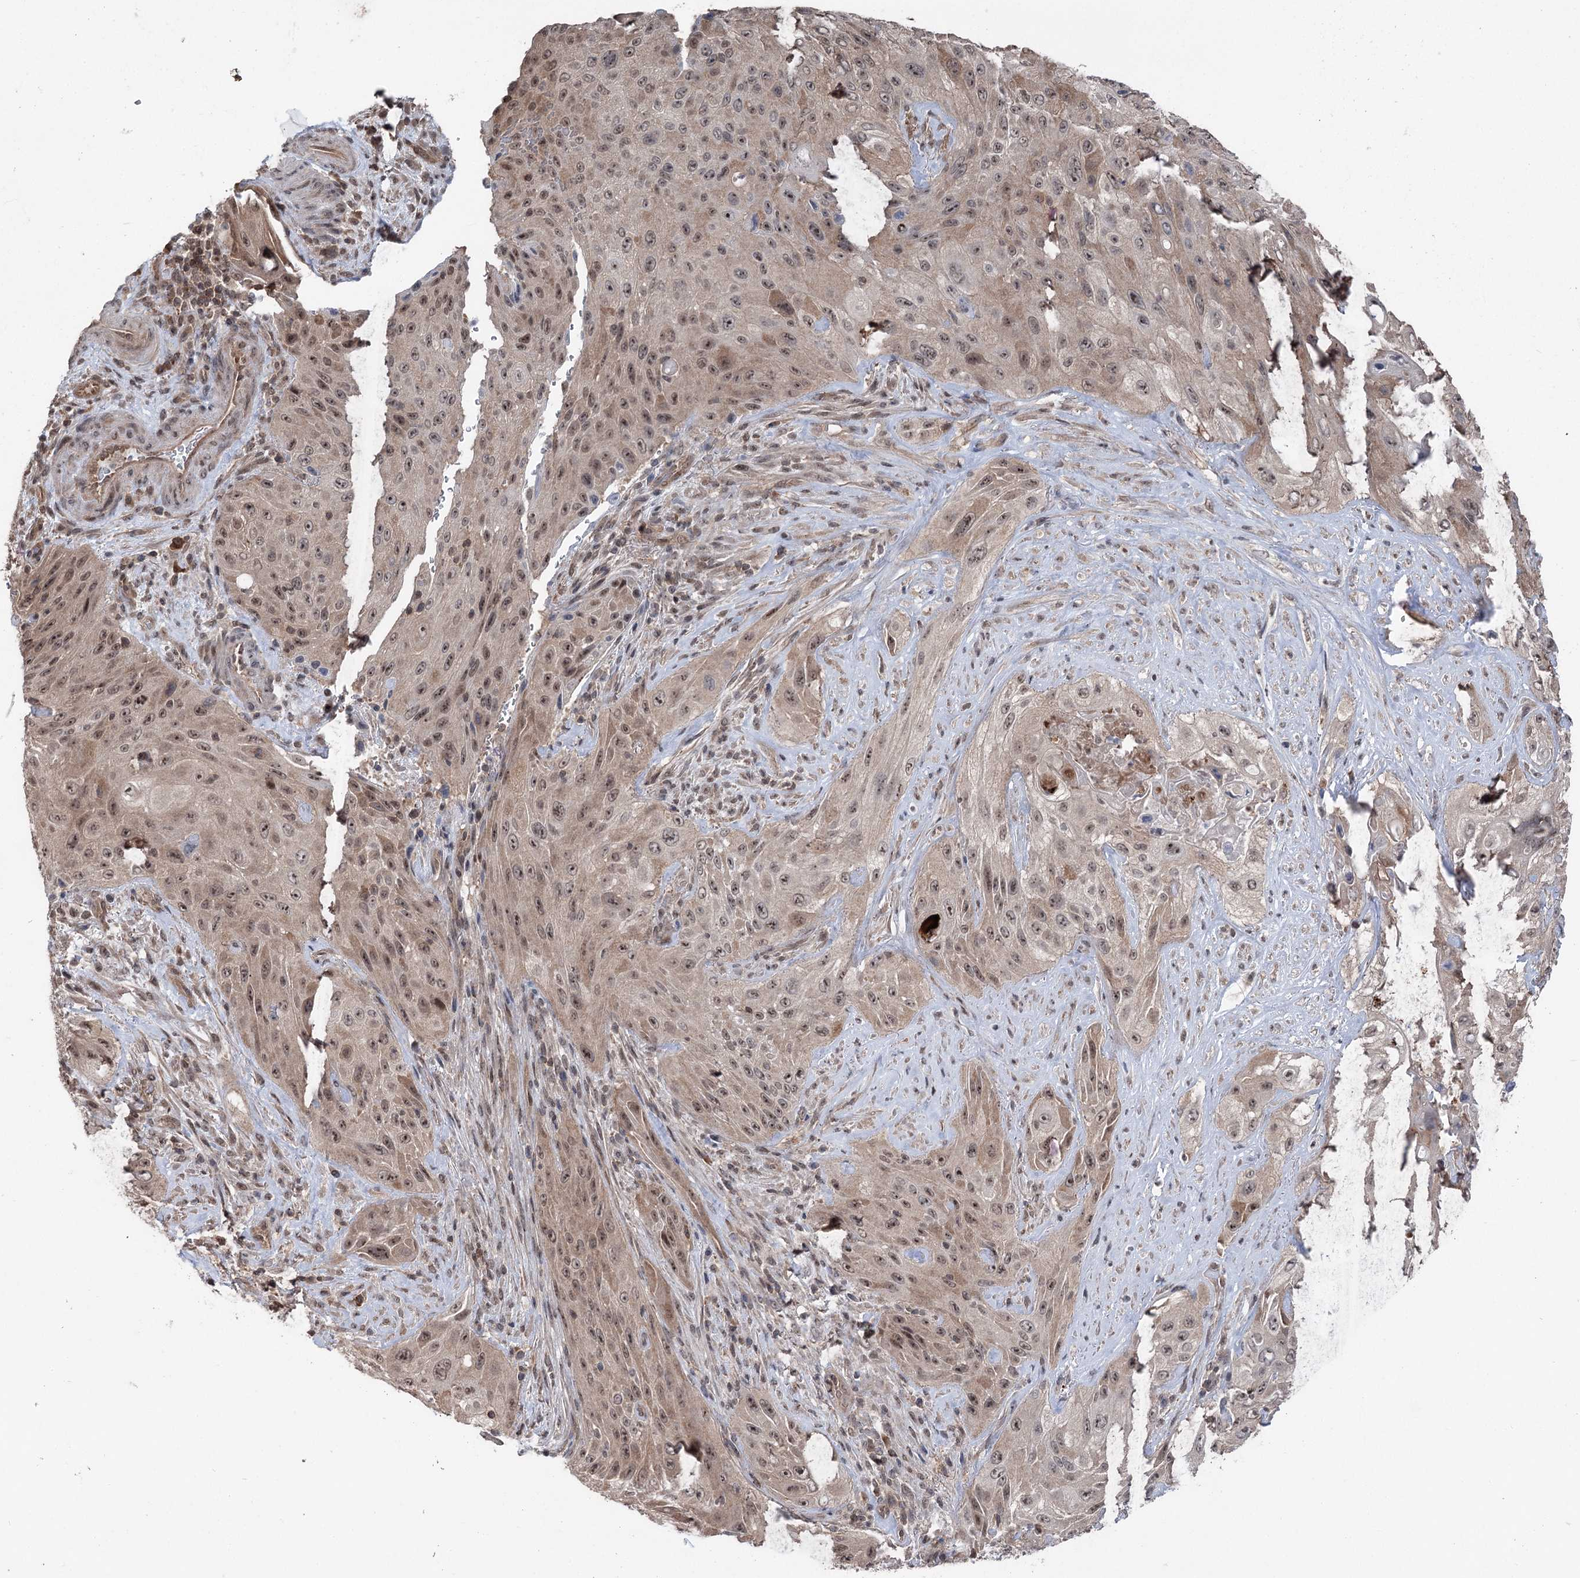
{"staining": {"intensity": "moderate", "quantity": ">75%", "location": "cytoplasmic/membranous,nuclear"}, "tissue": "cervical cancer", "cell_type": "Tumor cells", "image_type": "cancer", "snomed": [{"axis": "morphology", "description": "Squamous cell carcinoma, NOS"}, {"axis": "topography", "description": "Cervix"}], "caption": "This image displays immunohistochemistry staining of squamous cell carcinoma (cervical), with medium moderate cytoplasmic/membranous and nuclear positivity in about >75% of tumor cells.", "gene": "CCSER2", "patient": {"sex": "female", "age": 42}}